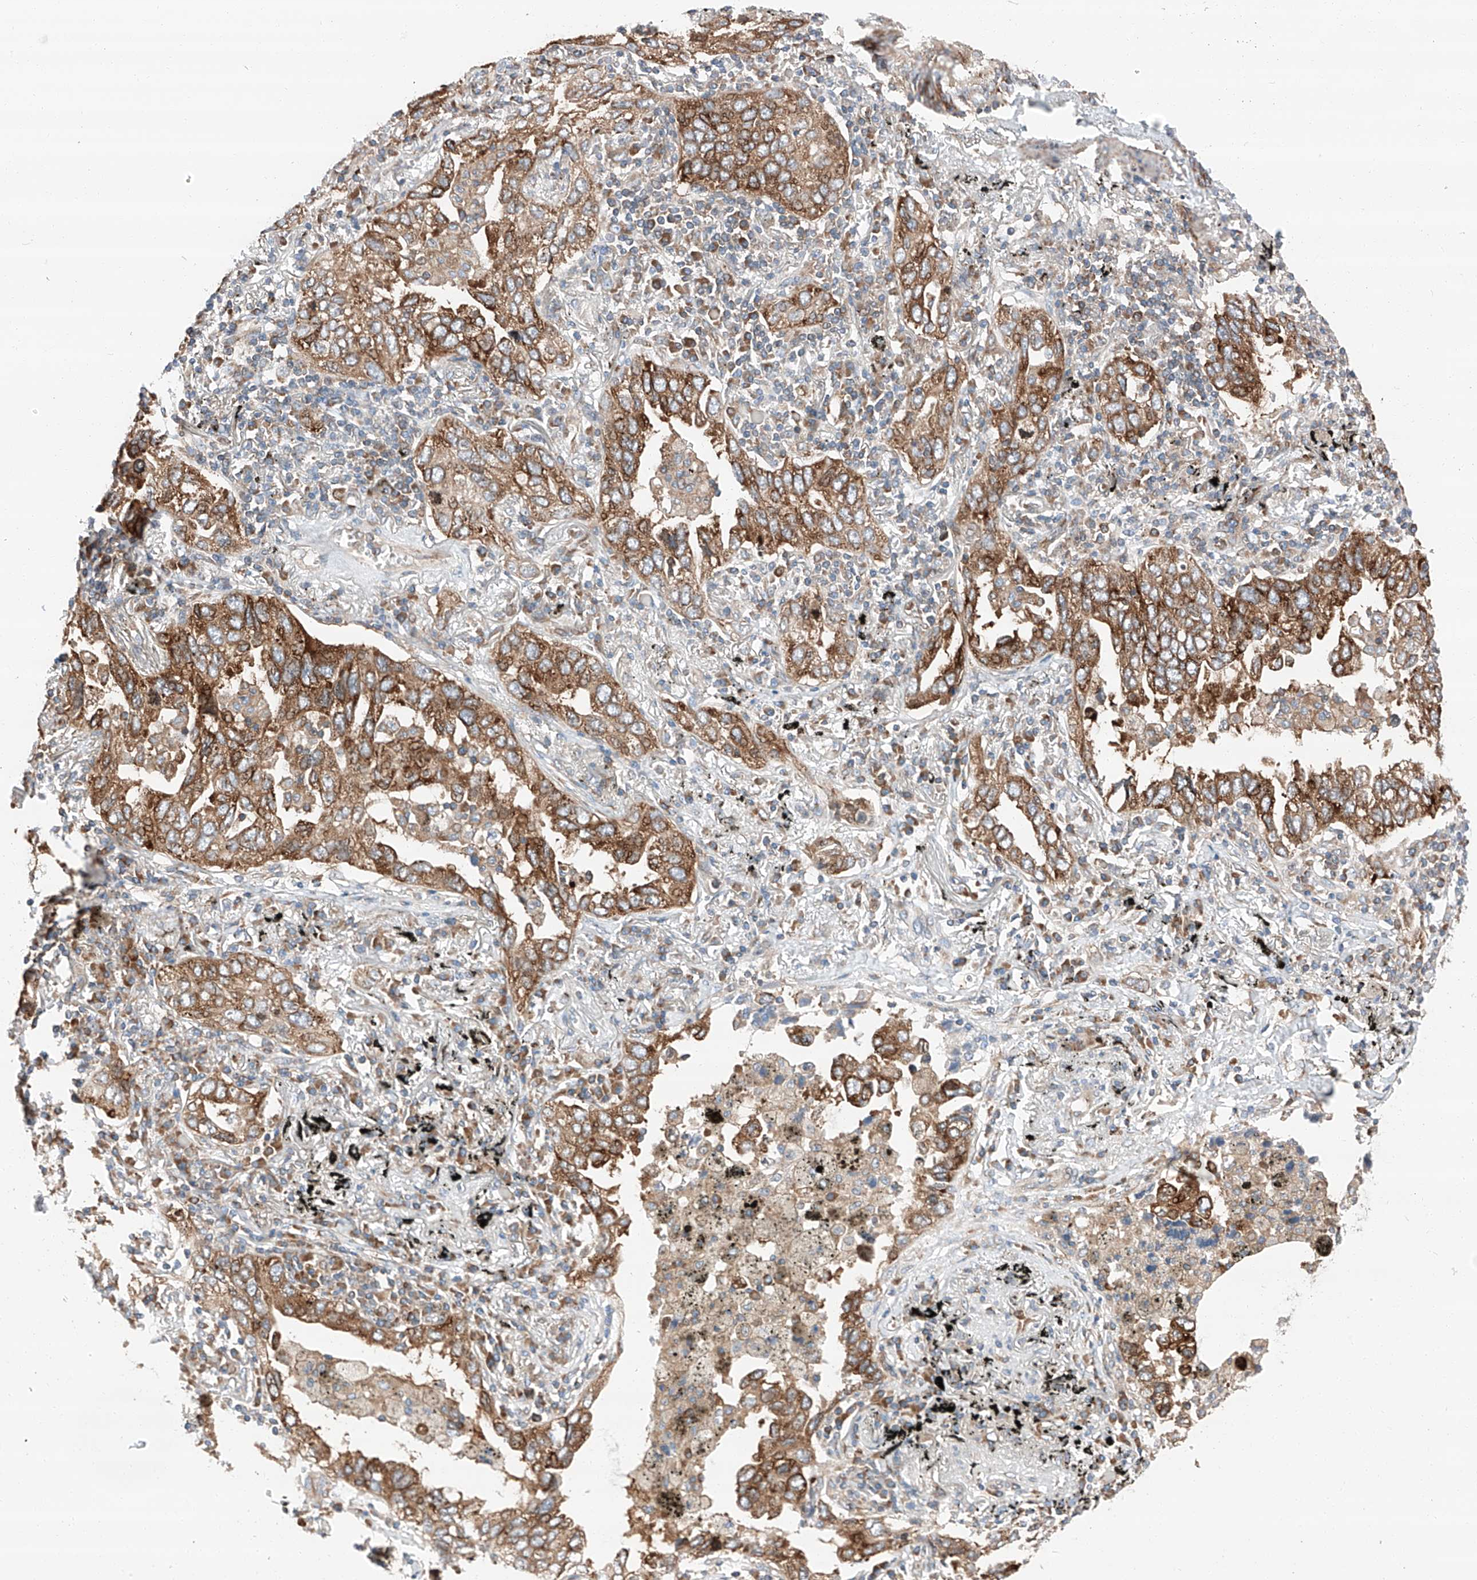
{"staining": {"intensity": "moderate", "quantity": ">75%", "location": "cytoplasmic/membranous"}, "tissue": "lung cancer", "cell_type": "Tumor cells", "image_type": "cancer", "snomed": [{"axis": "morphology", "description": "Adenocarcinoma, NOS"}, {"axis": "topography", "description": "Lung"}], "caption": "Brown immunohistochemical staining in human lung adenocarcinoma displays moderate cytoplasmic/membranous expression in approximately >75% of tumor cells.", "gene": "ZC3H15", "patient": {"sex": "male", "age": 65}}